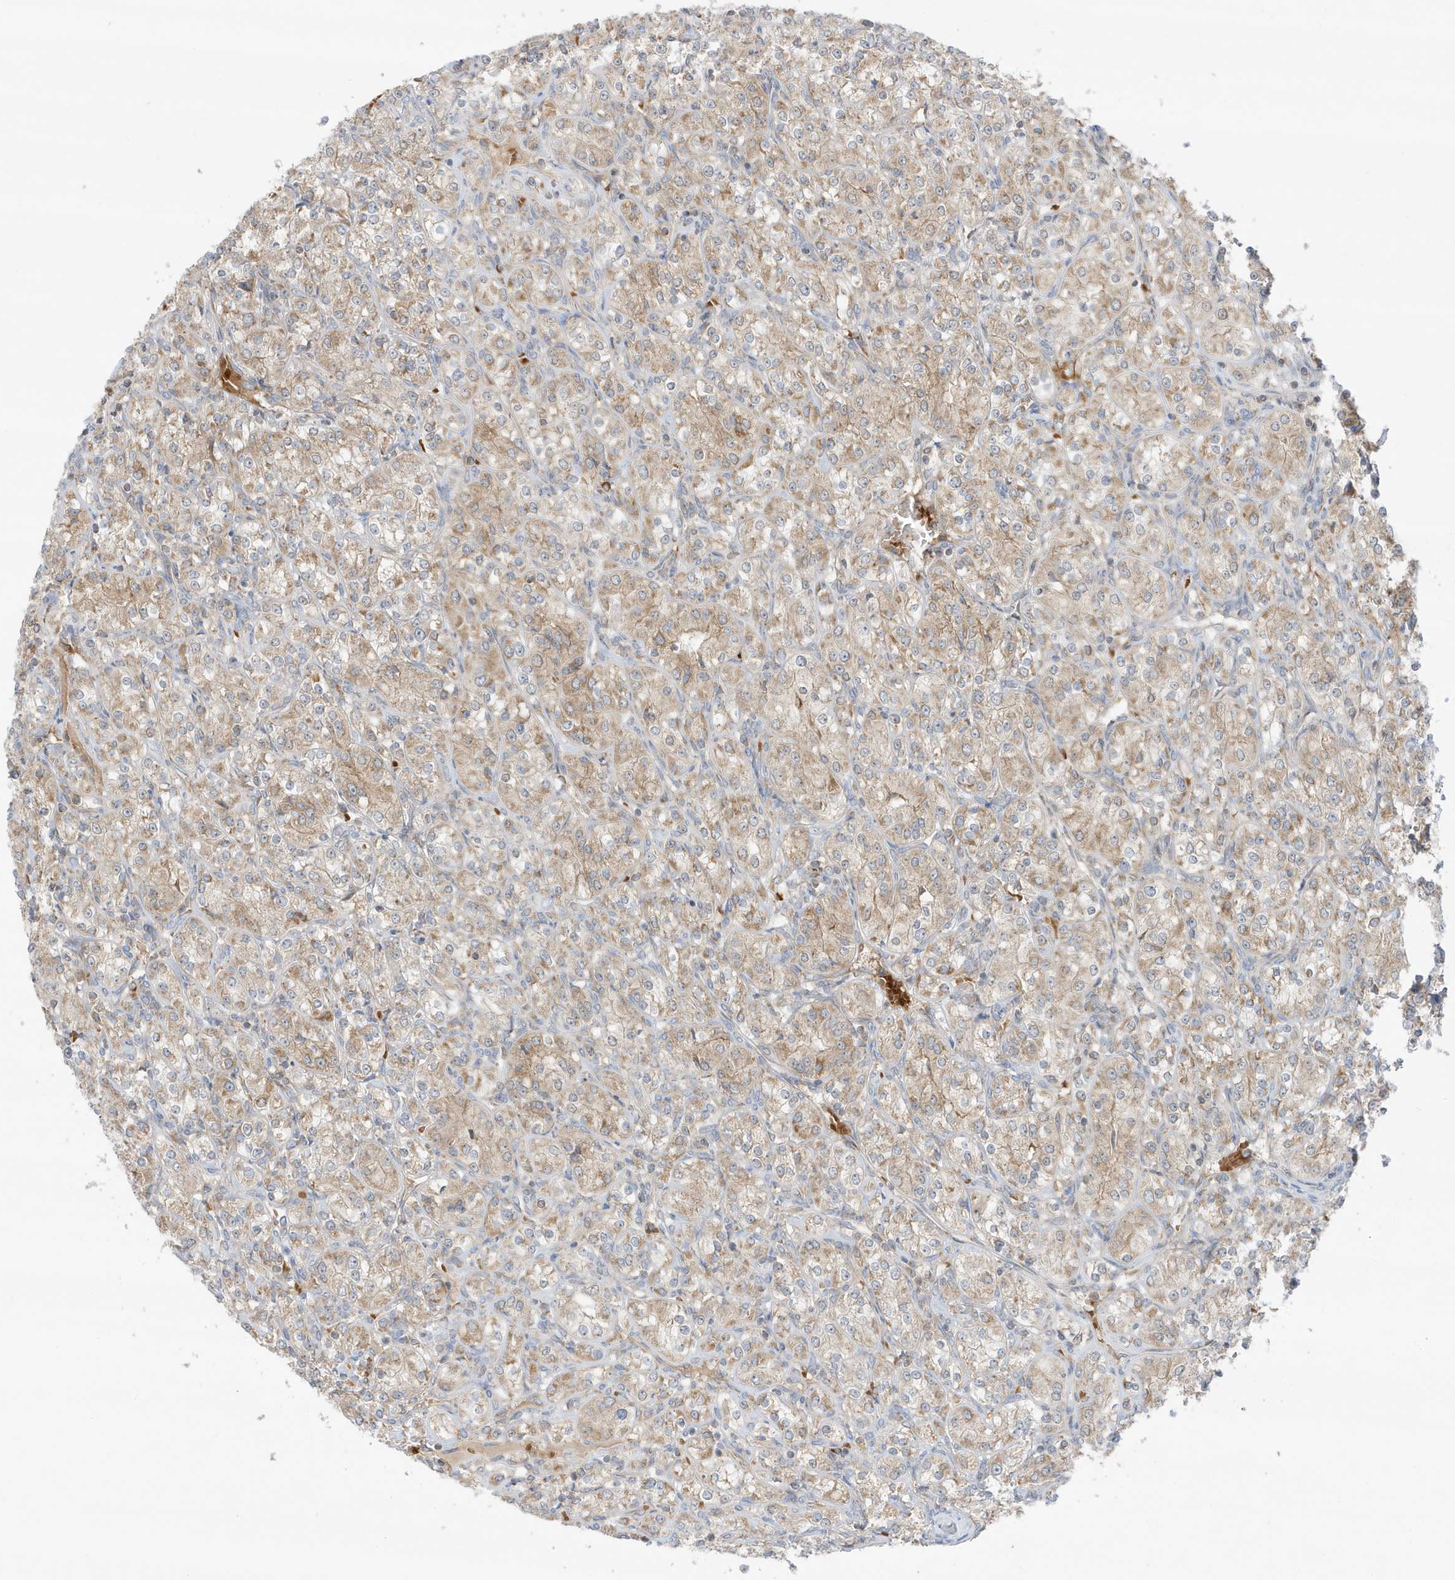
{"staining": {"intensity": "moderate", "quantity": ">75%", "location": "cytoplasmic/membranous"}, "tissue": "renal cancer", "cell_type": "Tumor cells", "image_type": "cancer", "snomed": [{"axis": "morphology", "description": "Adenocarcinoma, NOS"}, {"axis": "topography", "description": "Kidney"}], "caption": "A brown stain highlights moderate cytoplasmic/membranous positivity of a protein in human adenocarcinoma (renal) tumor cells.", "gene": "NPPC", "patient": {"sex": "male", "age": 77}}